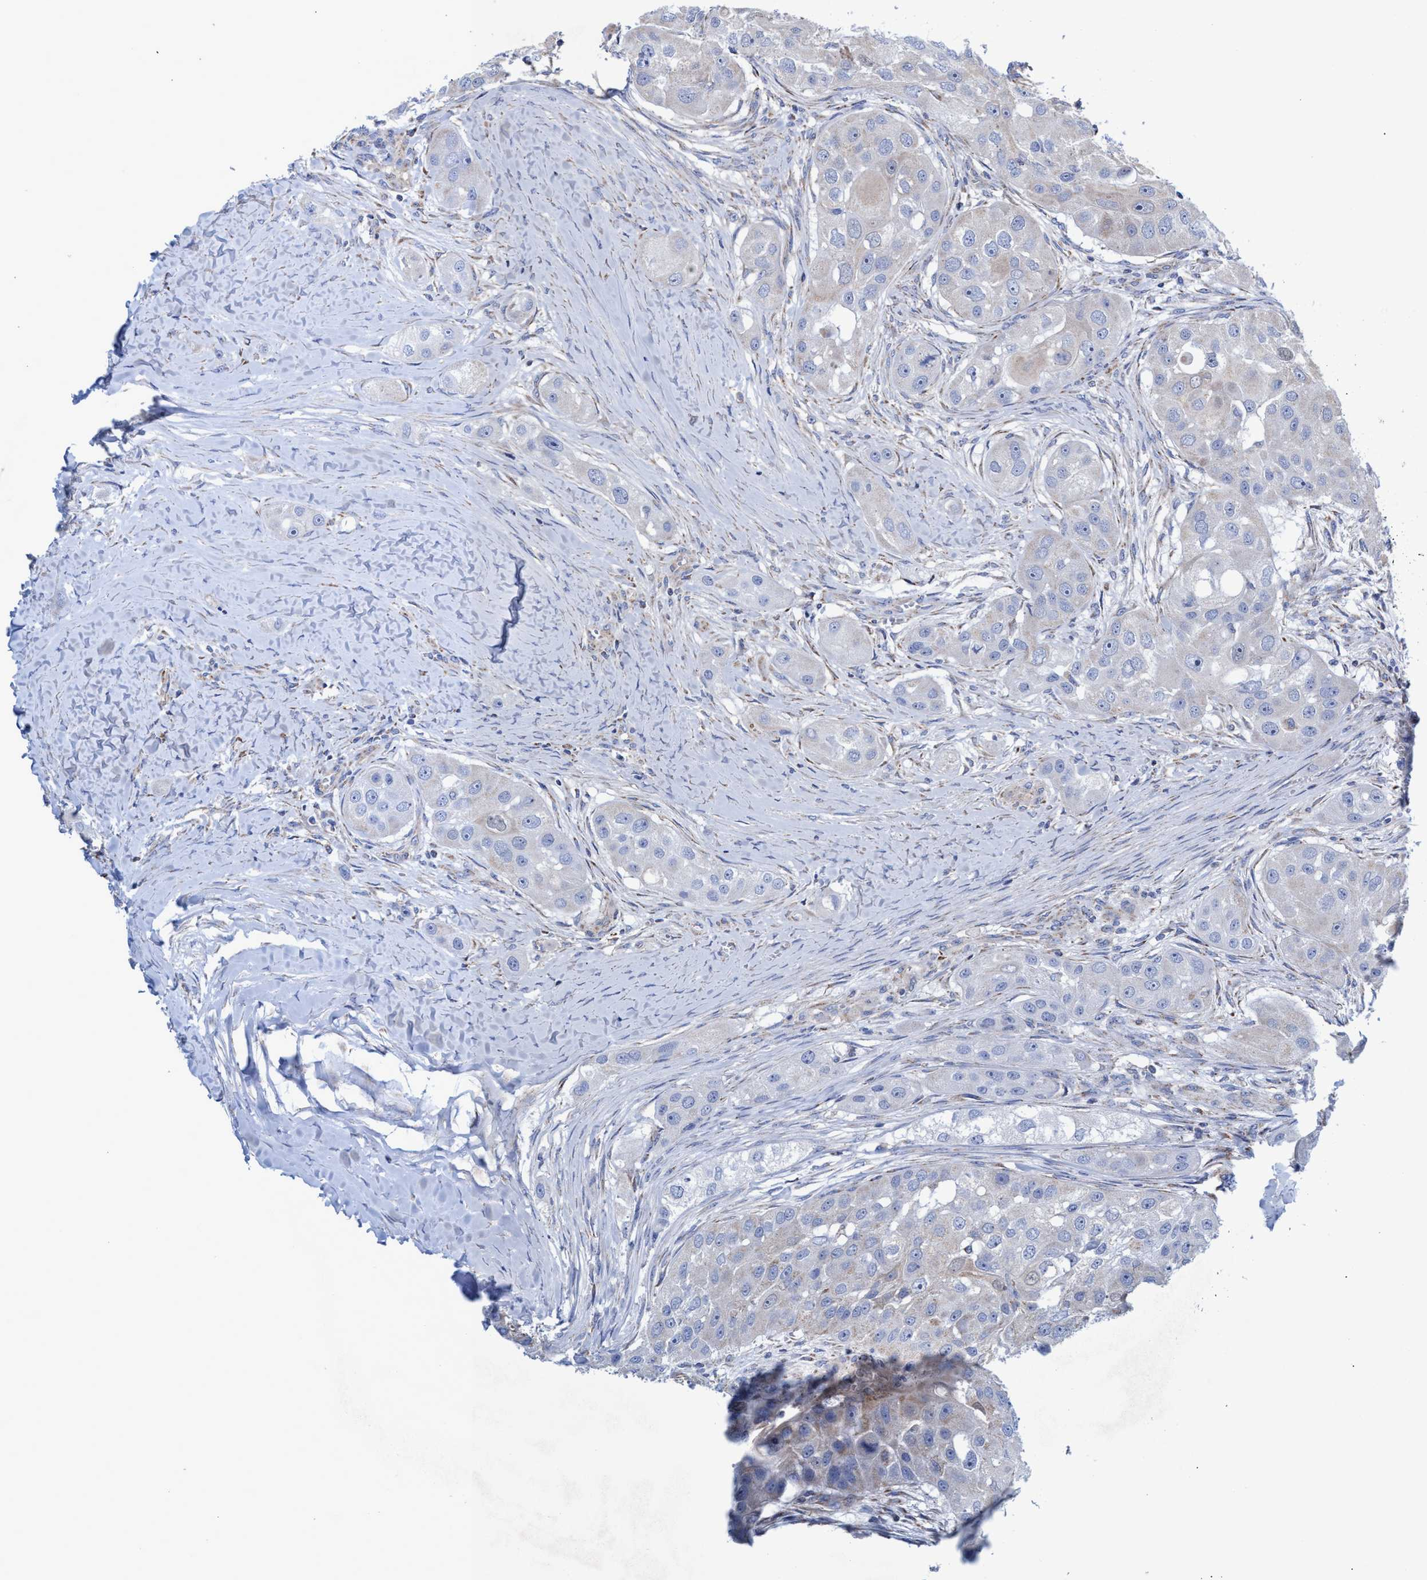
{"staining": {"intensity": "negative", "quantity": "none", "location": "none"}, "tissue": "head and neck cancer", "cell_type": "Tumor cells", "image_type": "cancer", "snomed": [{"axis": "morphology", "description": "Normal tissue, NOS"}, {"axis": "morphology", "description": "Squamous cell carcinoma, NOS"}, {"axis": "topography", "description": "Skeletal muscle"}, {"axis": "topography", "description": "Head-Neck"}], "caption": "Human head and neck squamous cell carcinoma stained for a protein using IHC displays no positivity in tumor cells.", "gene": "ZNF750", "patient": {"sex": "male", "age": 51}}